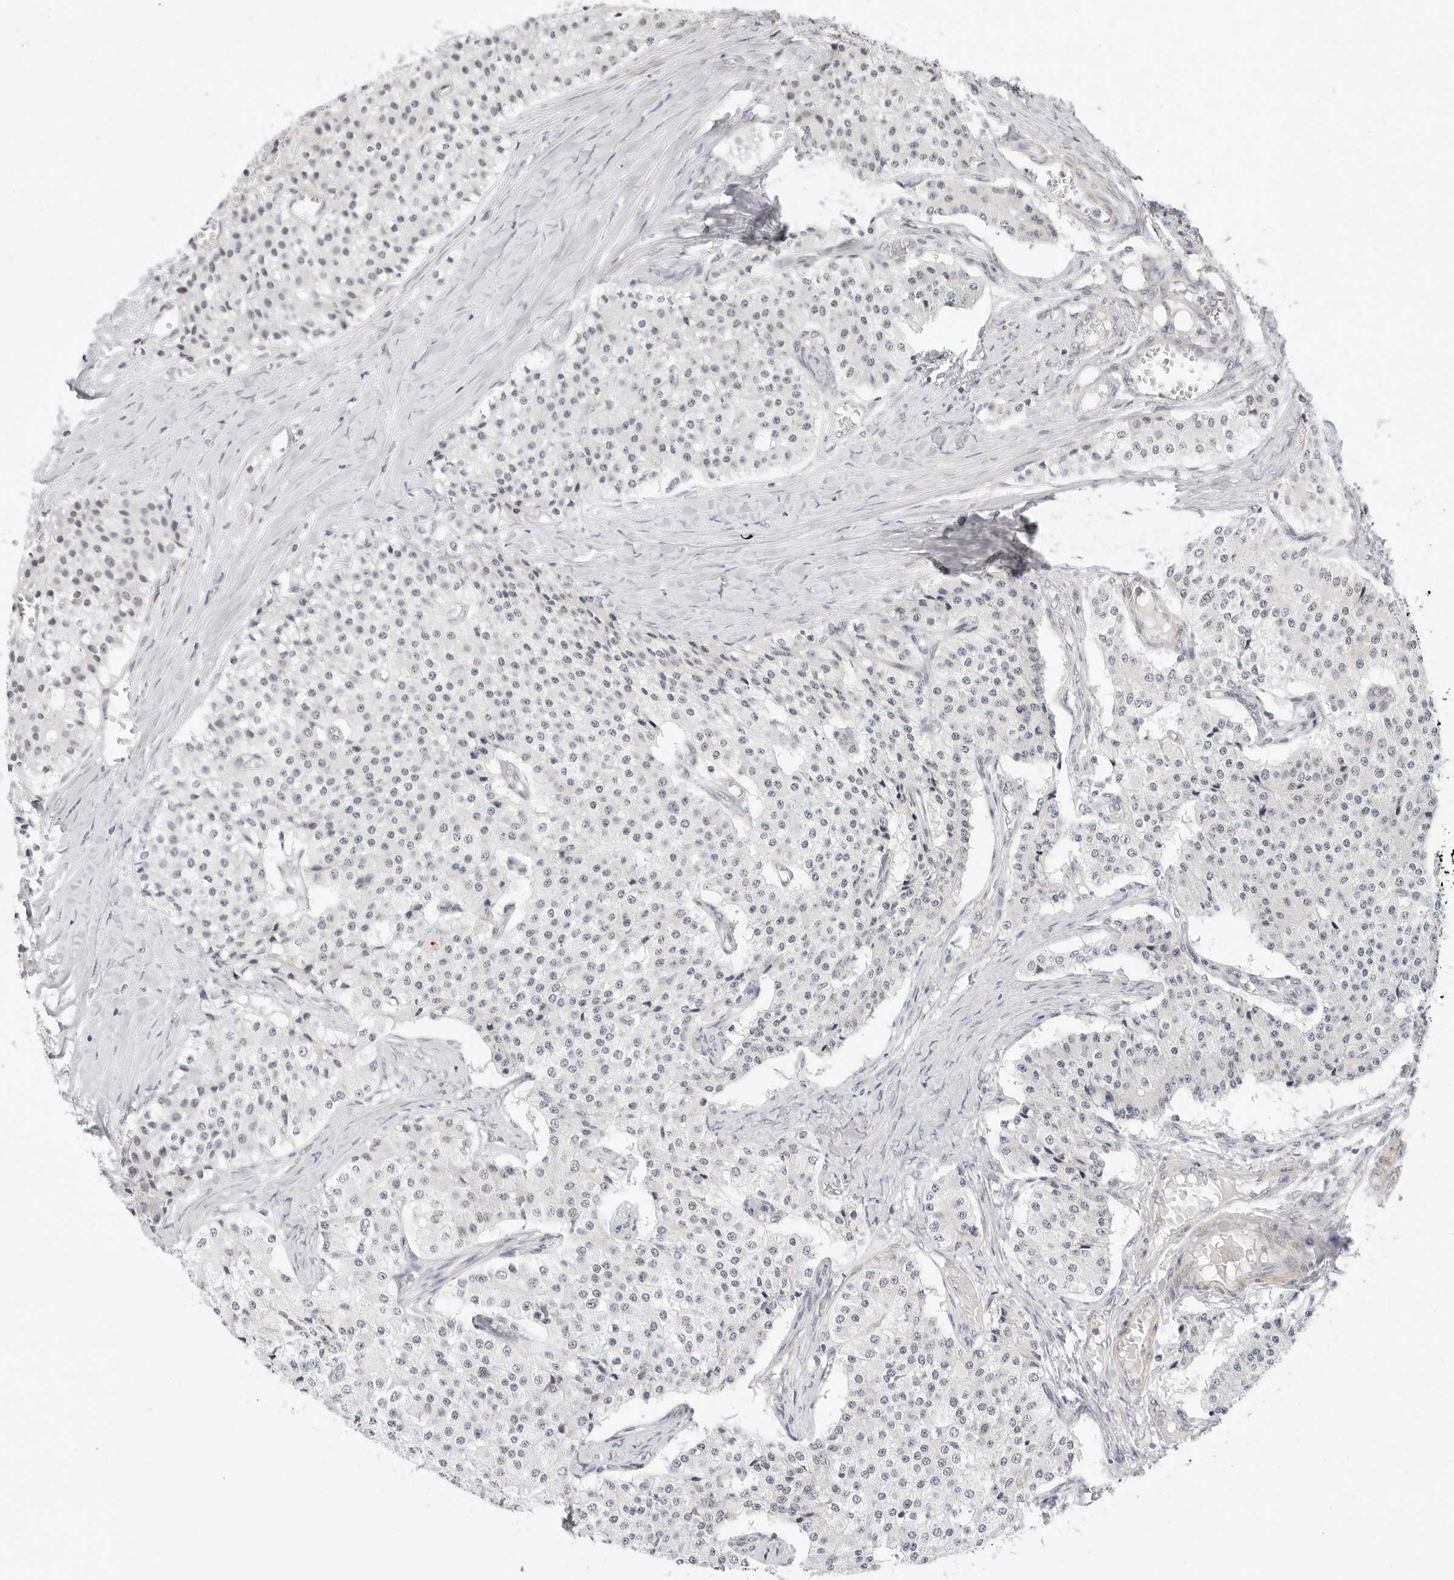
{"staining": {"intensity": "negative", "quantity": "none", "location": "none"}, "tissue": "carcinoid", "cell_type": "Tumor cells", "image_type": "cancer", "snomed": [{"axis": "morphology", "description": "Carcinoid, malignant, NOS"}, {"axis": "topography", "description": "Colon"}], "caption": "Immunohistochemistry (IHC) histopathology image of carcinoid (malignant) stained for a protein (brown), which reveals no staining in tumor cells. (IHC, brightfield microscopy, high magnification).", "gene": "TCIM", "patient": {"sex": "female", "age": 52}}